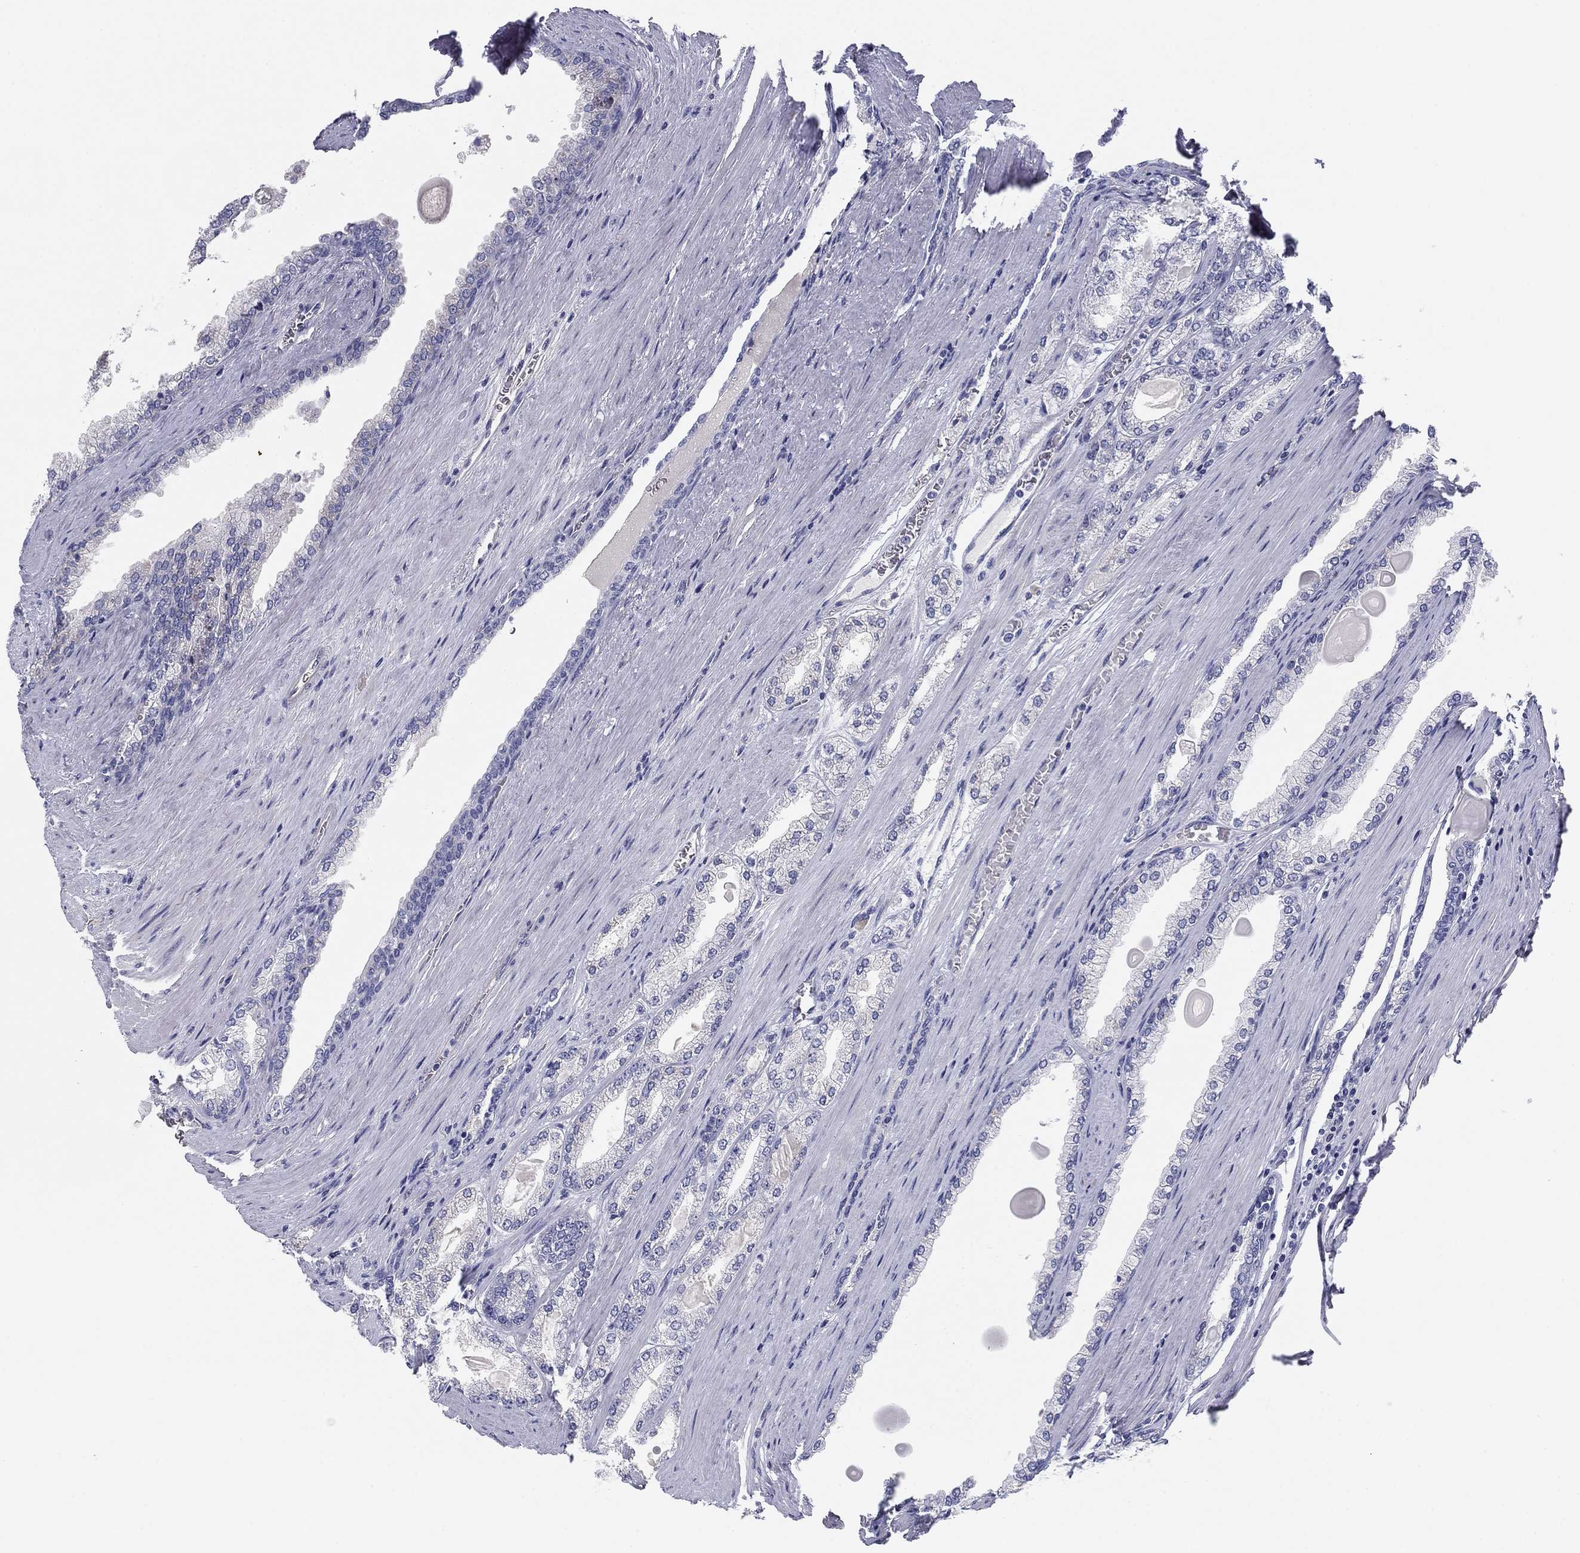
{"staining": {"intensity": "negative", "quantity": "none", "location": "none"}, "tissue": "prostate cancer", "cell_type": "Tumor cells", "image_type": "cancer", "snomed": [{"axis": "morphology", "description": "Adenocarcinoma, Low grade"}, {"axis": "topography", "description": "Prostate"}], "caption": "DAB (3,3'-diaminobenzidine) immunohistochemical staining of human prostate cancer (adenocarcinoma (low-grade)) exhibits no significant expression in tumor cells.", "gene": "SEPTIN3", "patient": {"sex": "male", "age": 72}}